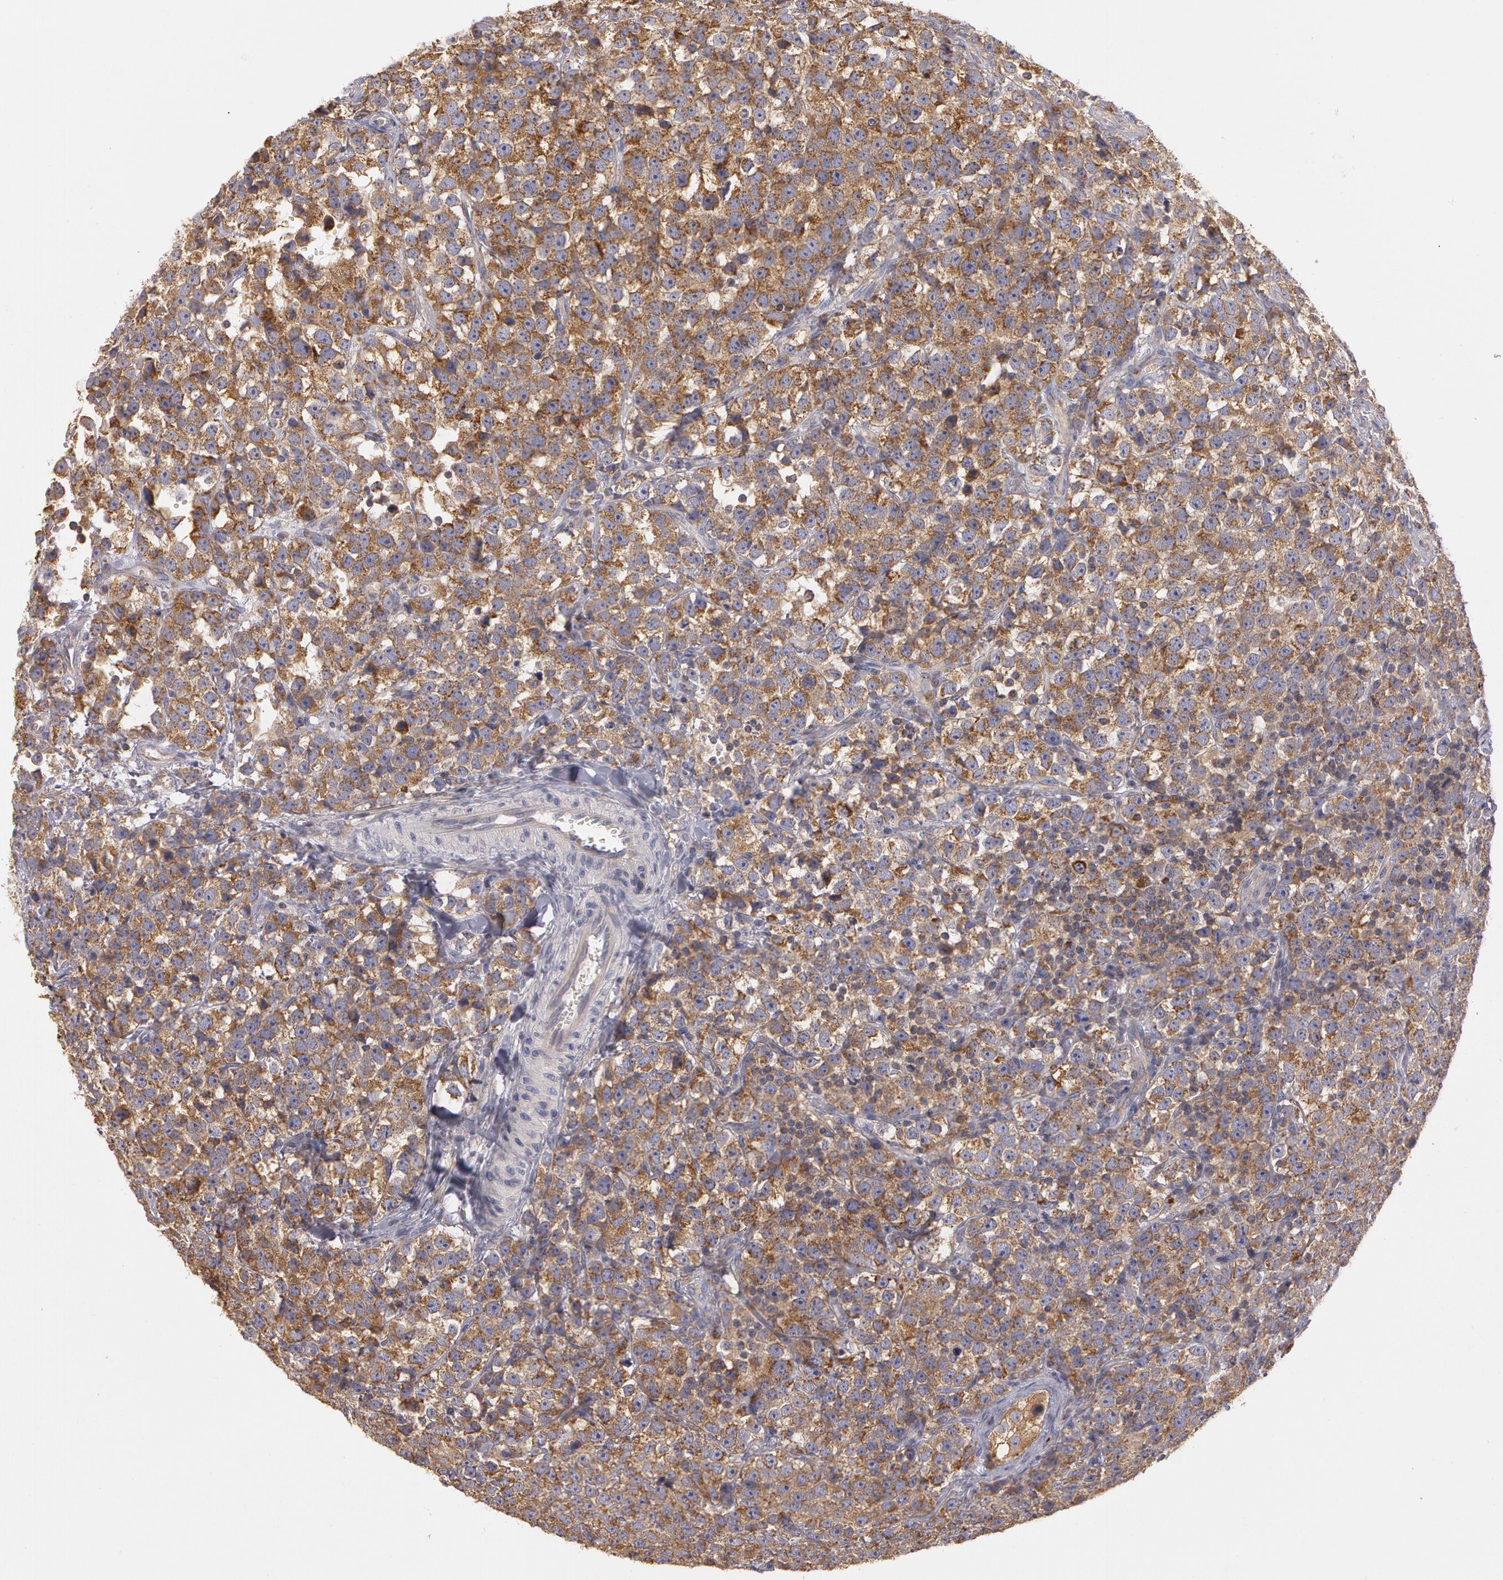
{"staining": {"intensity": "moderate", "quantity": ">75%", "location": "cytoplasmic/membranous"}, "tissue": "testis cancer", "cell_type": "Tumor cells", "image_type": "cancer", "snomed": [{"axis": "morphology", "description": "Seminoma, NOS"}, {"axis": "topography", "description": "Testis"}], "caption": "A high-resolution micrograph shows IHC staining of testis seminoma, which demonstrates moderate cytoplasmic/membranous expression in approximately >75% of tumor cells.", "gene": "NEK9", "patient": {"sex": "male", "age": 25}}